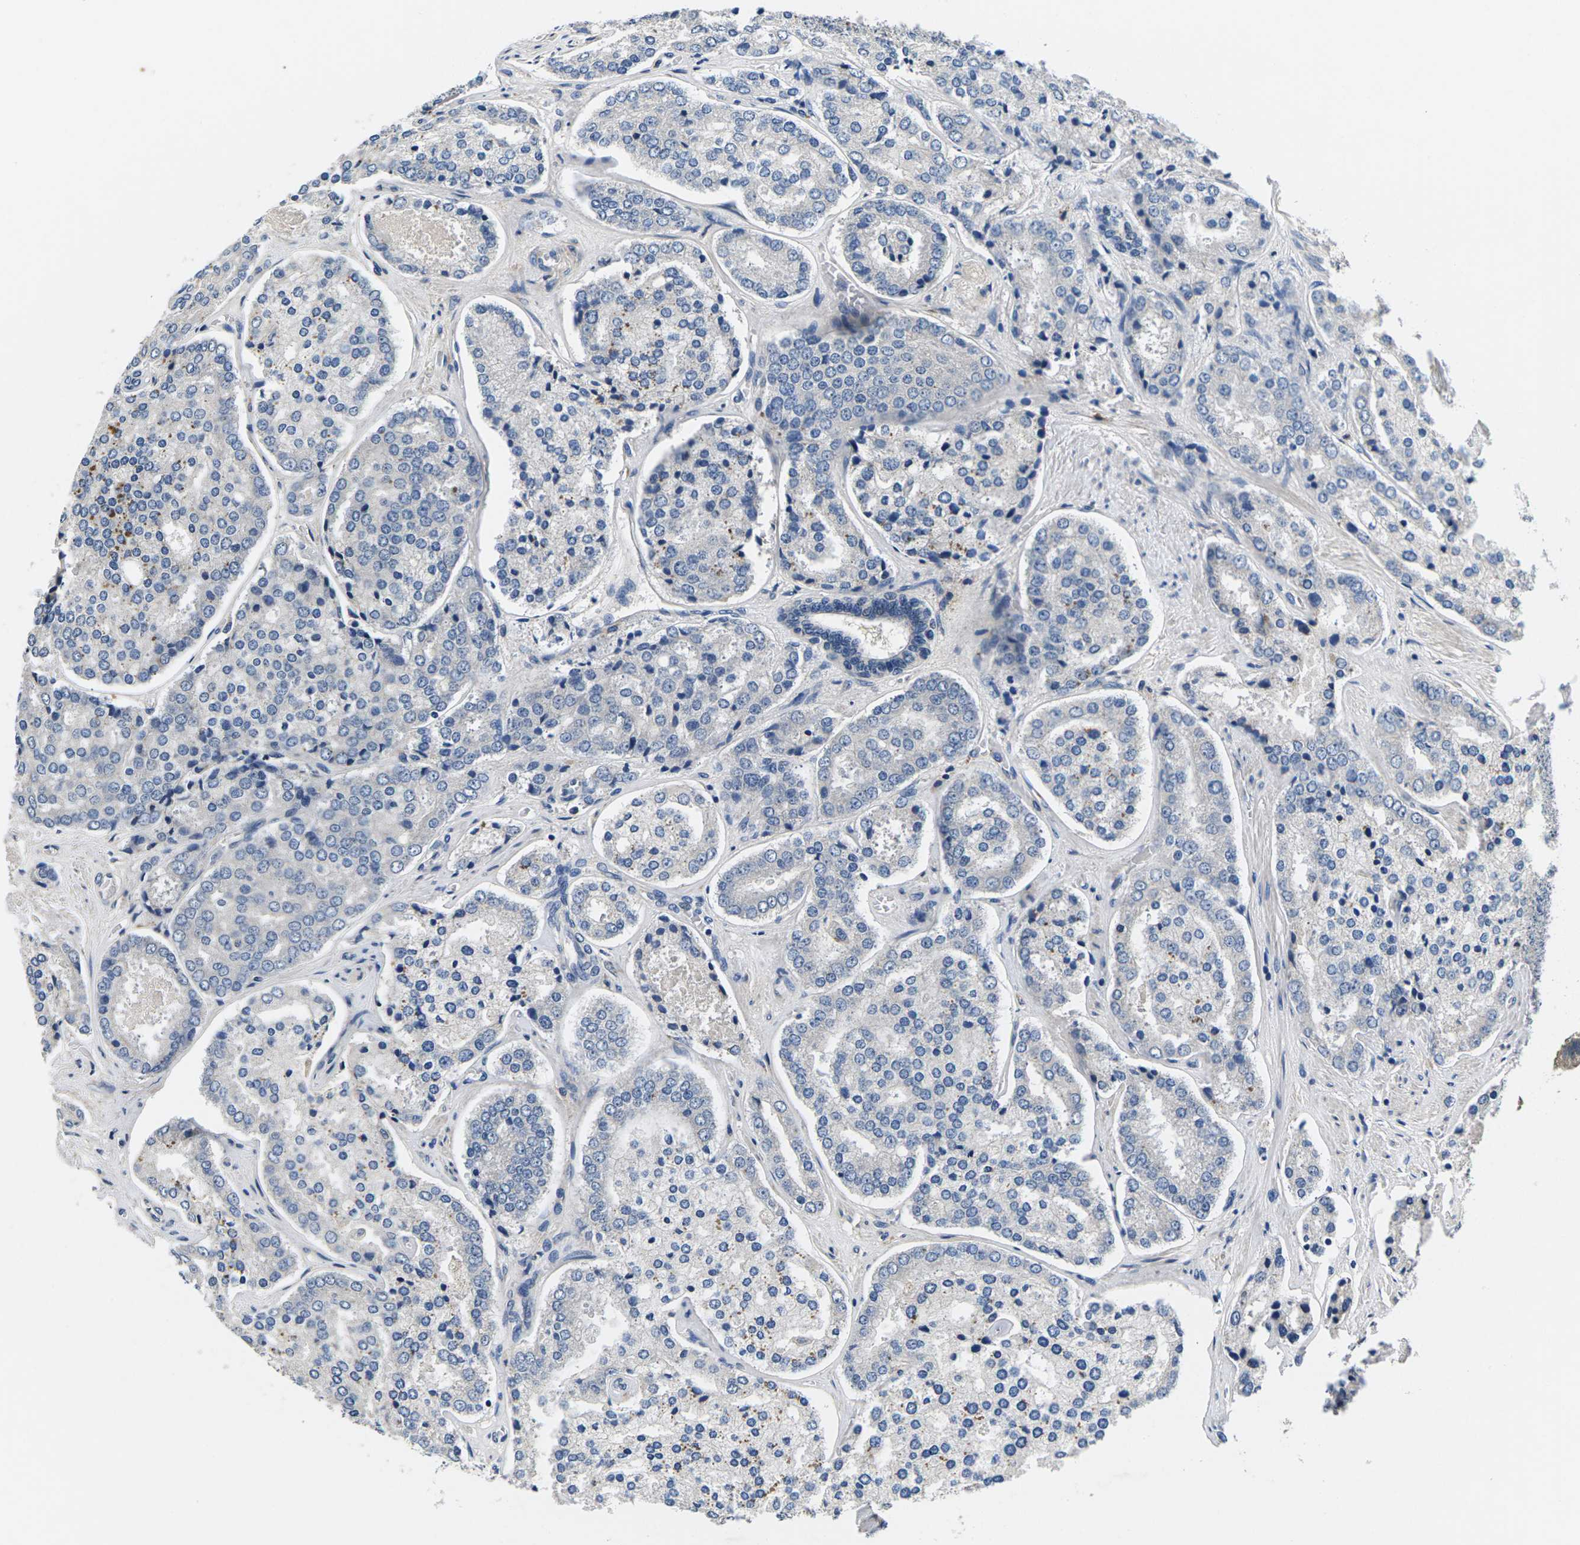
{"staining": {"intensity": "negative", "quantity": "none", "location": "none"}, "tissue": "prostate cancer", "cell_type": "Tumor cells", "image_type": "cancer", "snomed": [{"axis": "morphology", "description": "Adenocarcinoma, High grade"}, {"axis": "topography", "description": "Prostate"}], "caption": "IHC histopathology image of human adenocarcinoma (high-grade) (prostate) stained for a protein (brown), which reveals no expression in tumor cells.", "gene": "PLCE1", "patient": {"sex": "male", "age": 65}}